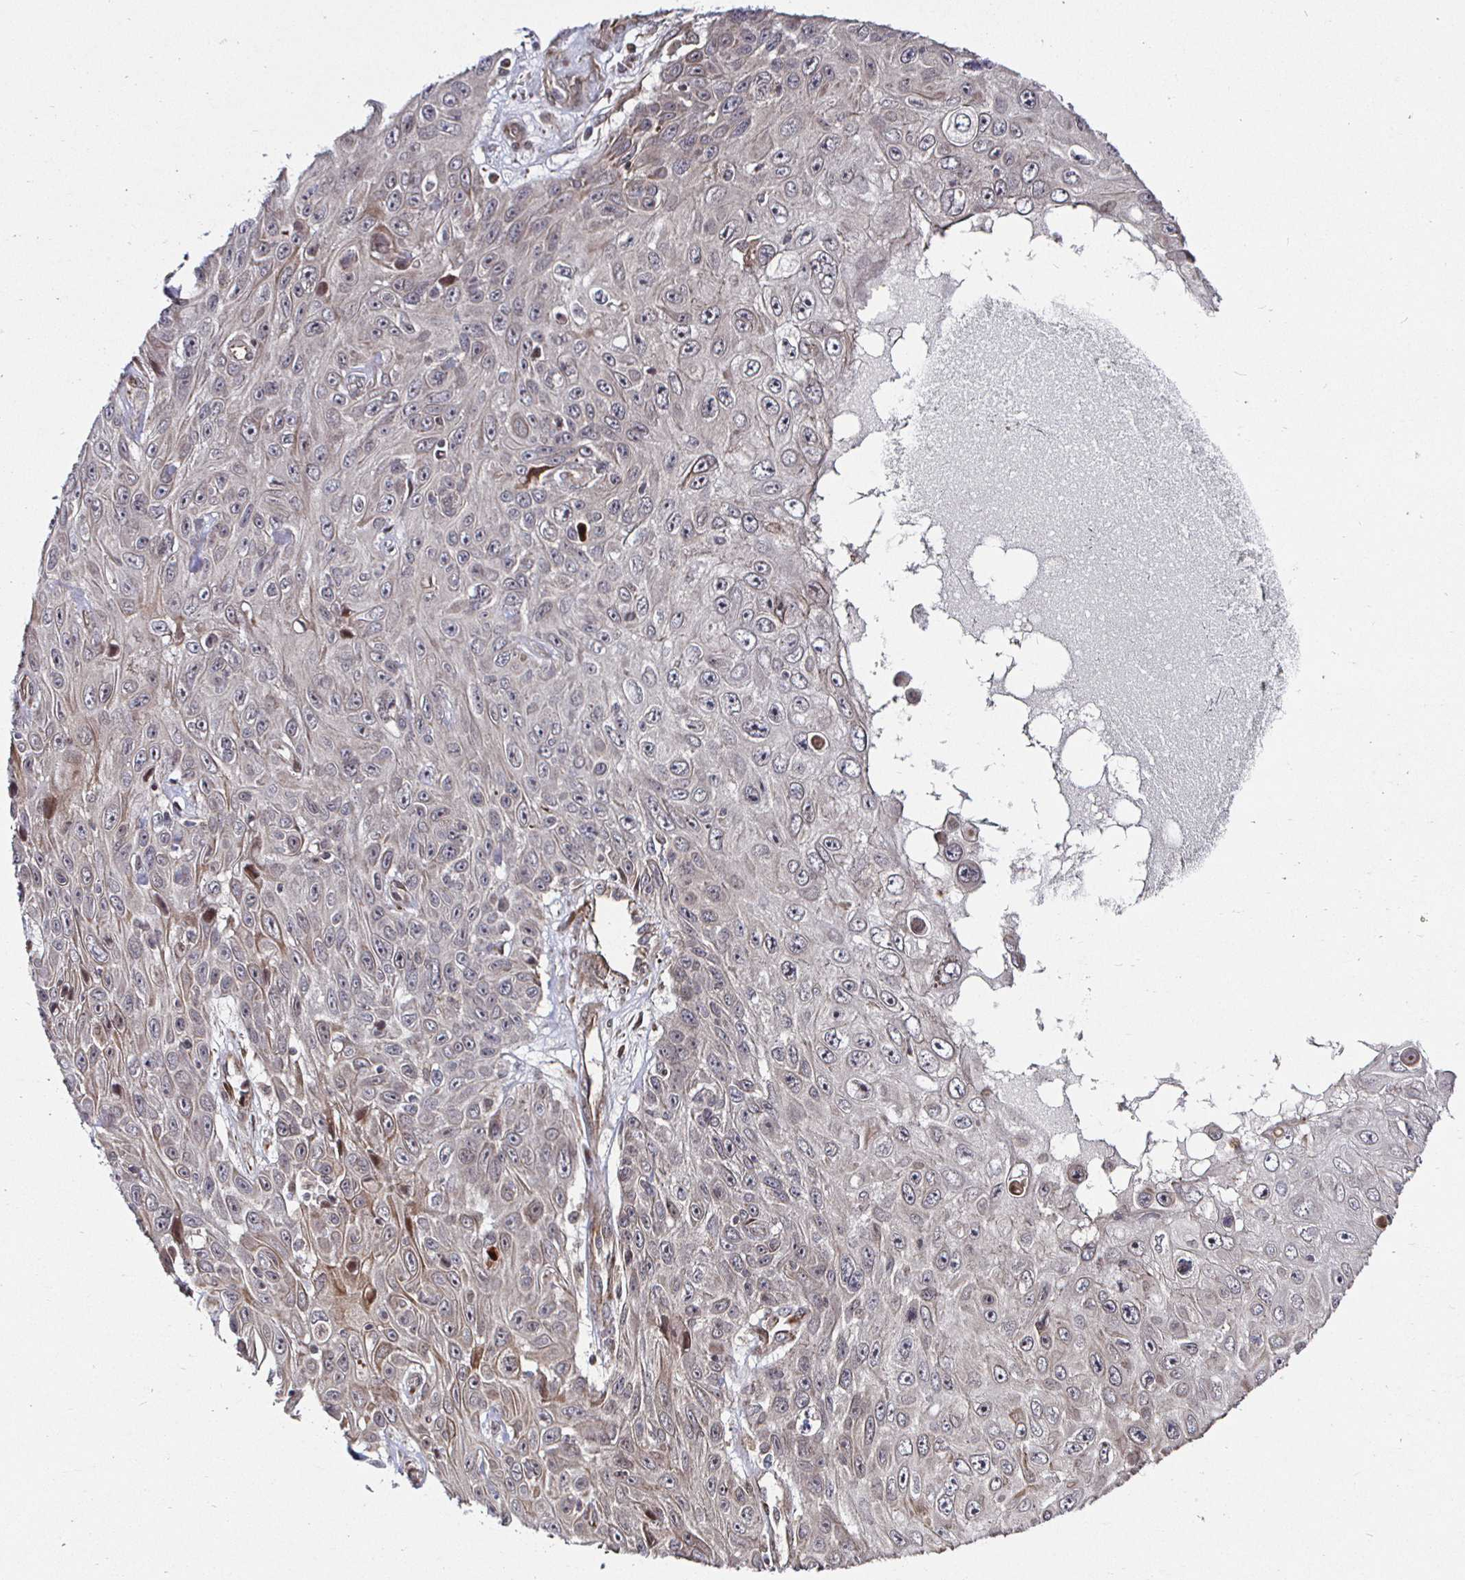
{"staining": {"intensity": "negative", "quantity": "none", "location": "none"}, "tissue": "skin cancer", "cell_type": "Tumor cells", "image_type": "cancer", "snomed": [{"axis": "morphology", "description": "Squamous cell carcinoma, NOS"}, {"axis": "topography", "description": "Skin"}], "caption": "IHC histopathology image of neoplastic tissue: skin cancer stained with DAB exhibits no significant protein positivity in tumor cells. (DAB (3,3'-diaminobenzidine) immunohistochemistry with hematoxylin counter stain).", "gene": "TBKBP1", "patient": {"sex": "male", "age": 82}}